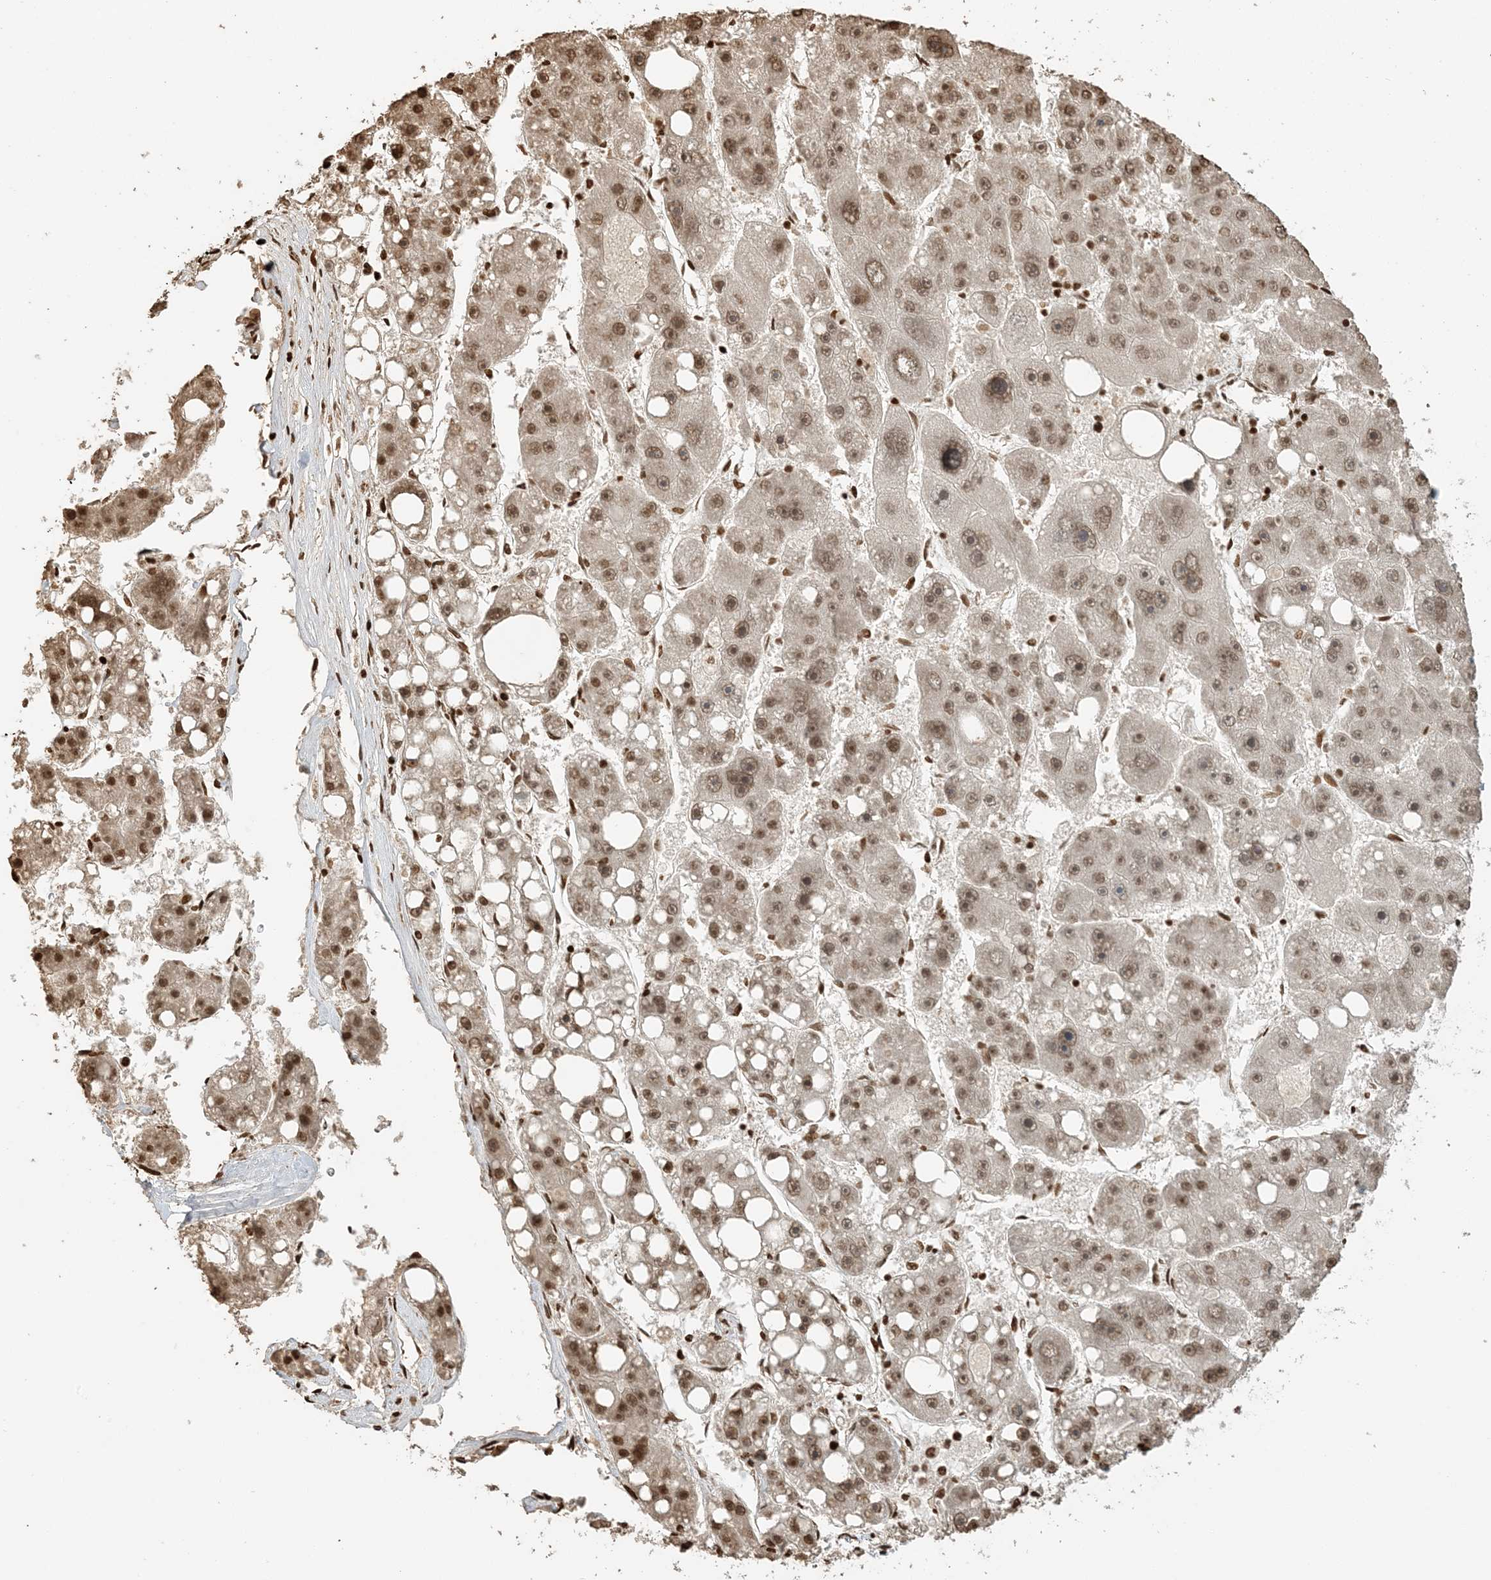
{"staining": {"intensity": "moderate", "quantity": ">75%", "location": "nuclear"}, "tissue": "liver cancer", "cell_type": "Tumor cells", "image_type": "cancer", "snomed": [{"axis": "morphology", "description": "Carcinoma, Hepatocellular, NOS"}, {"axis": "topography", "description": "Liver"}], "caption": "Liver hepatocellular carcinoma stained for a protein (brown) displays moderate nuclear positive expression in about >75% of tumor cells.", "gene": "H3-3B", "patient": {"sex": "female", "age": 61}}